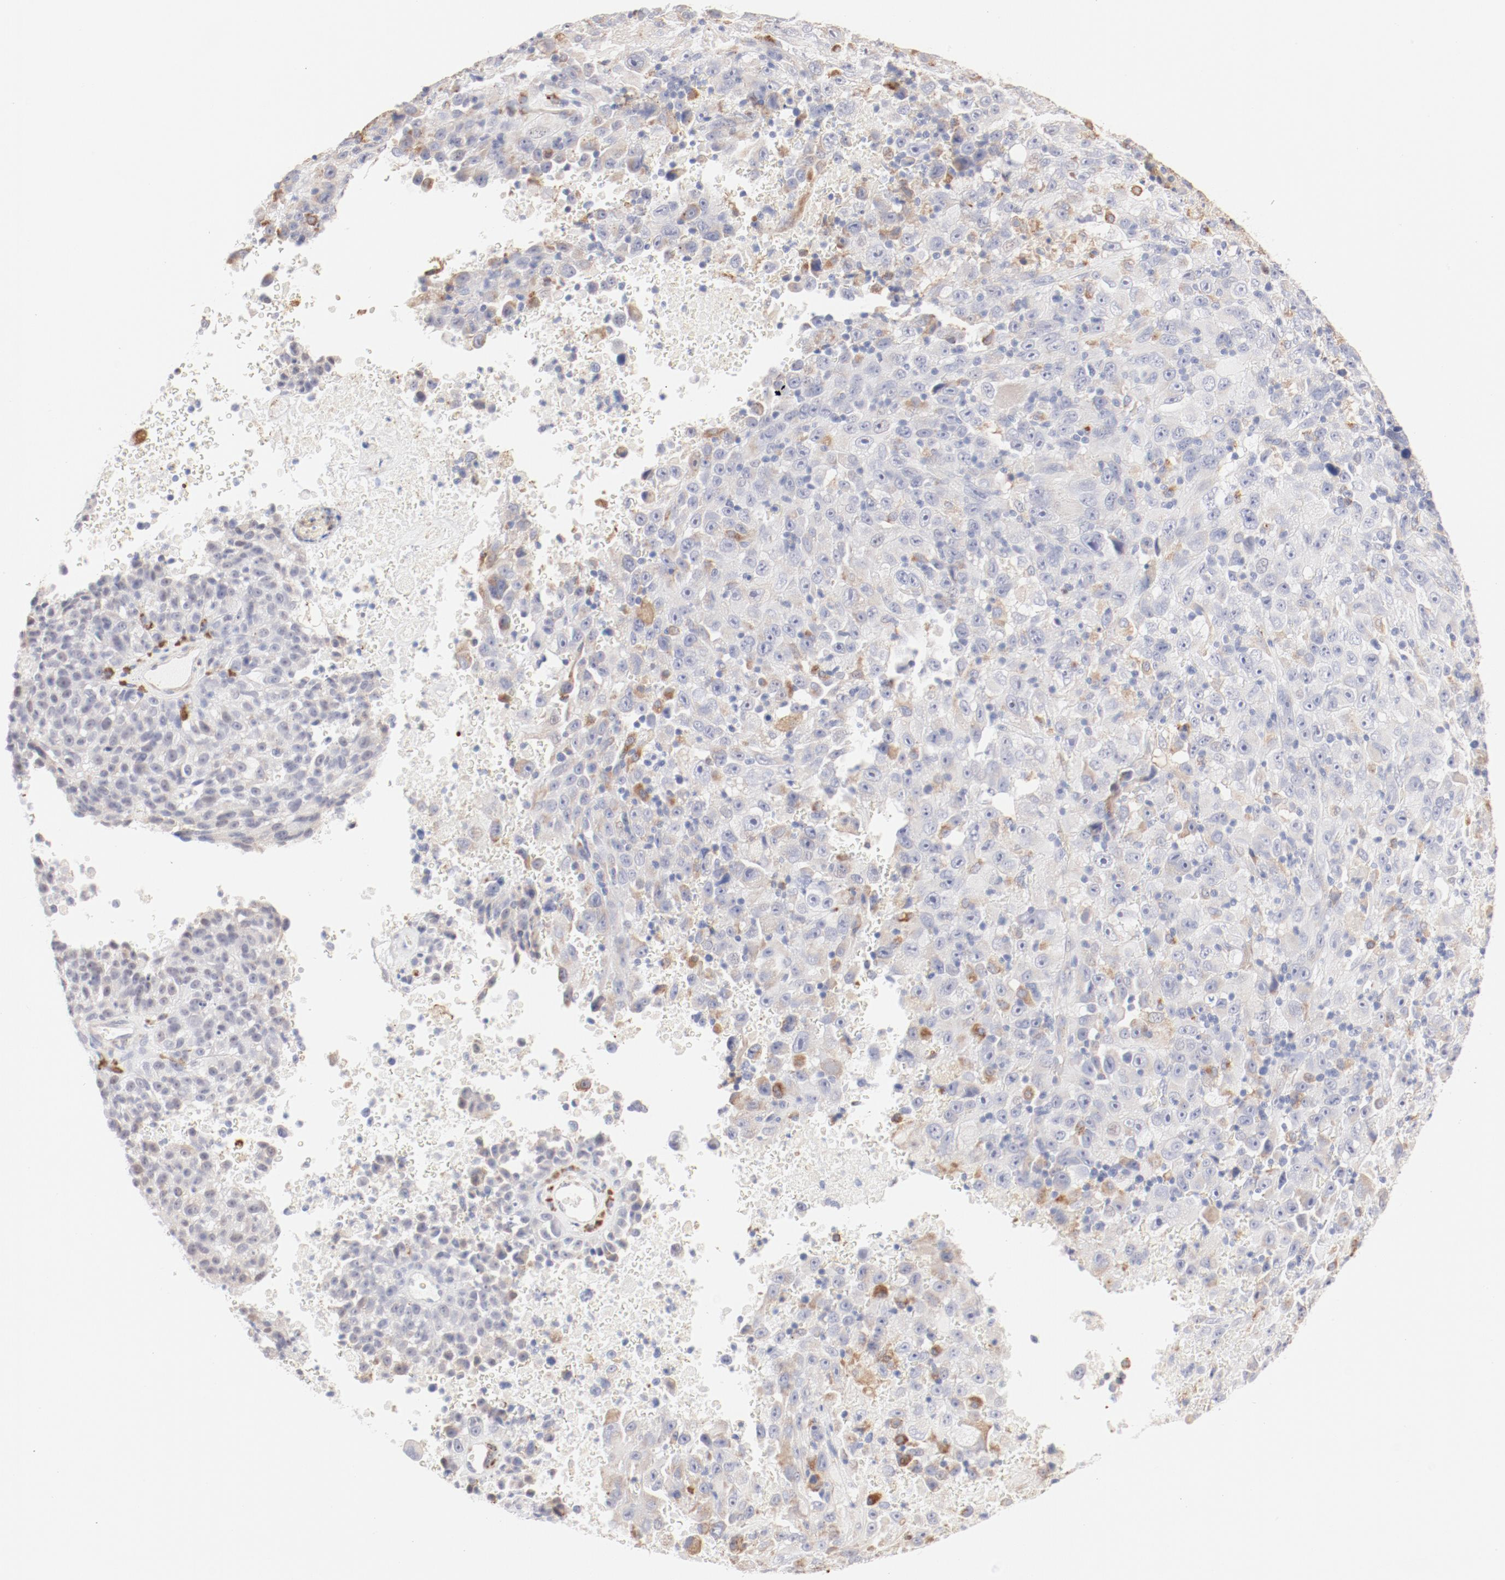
{"staining": {"intensity": "negative", "quantity": "none", "location": "none"}, "tissue": "melanoma", "cell_type": "Tumor cells", "image_type": "cancer", "snomed": [{"axis": "morphology", "description": "Malignant melanoma, Metastatic site"}, {"axis": "topography", "description": "Cerebral cortex"}], "caption": "Melanoma was stained to show a protein in brown. There is no significant staining in tumor cells. The staining was performed using DAB (3,3'-diaminobenzidine) to visualize the protein expression in brown, while the nuclei were stained in blue with hematoxylin (Magnification: 20x).", "gene": "CTSH", "patient": {"sex": "female", "age": 52}}